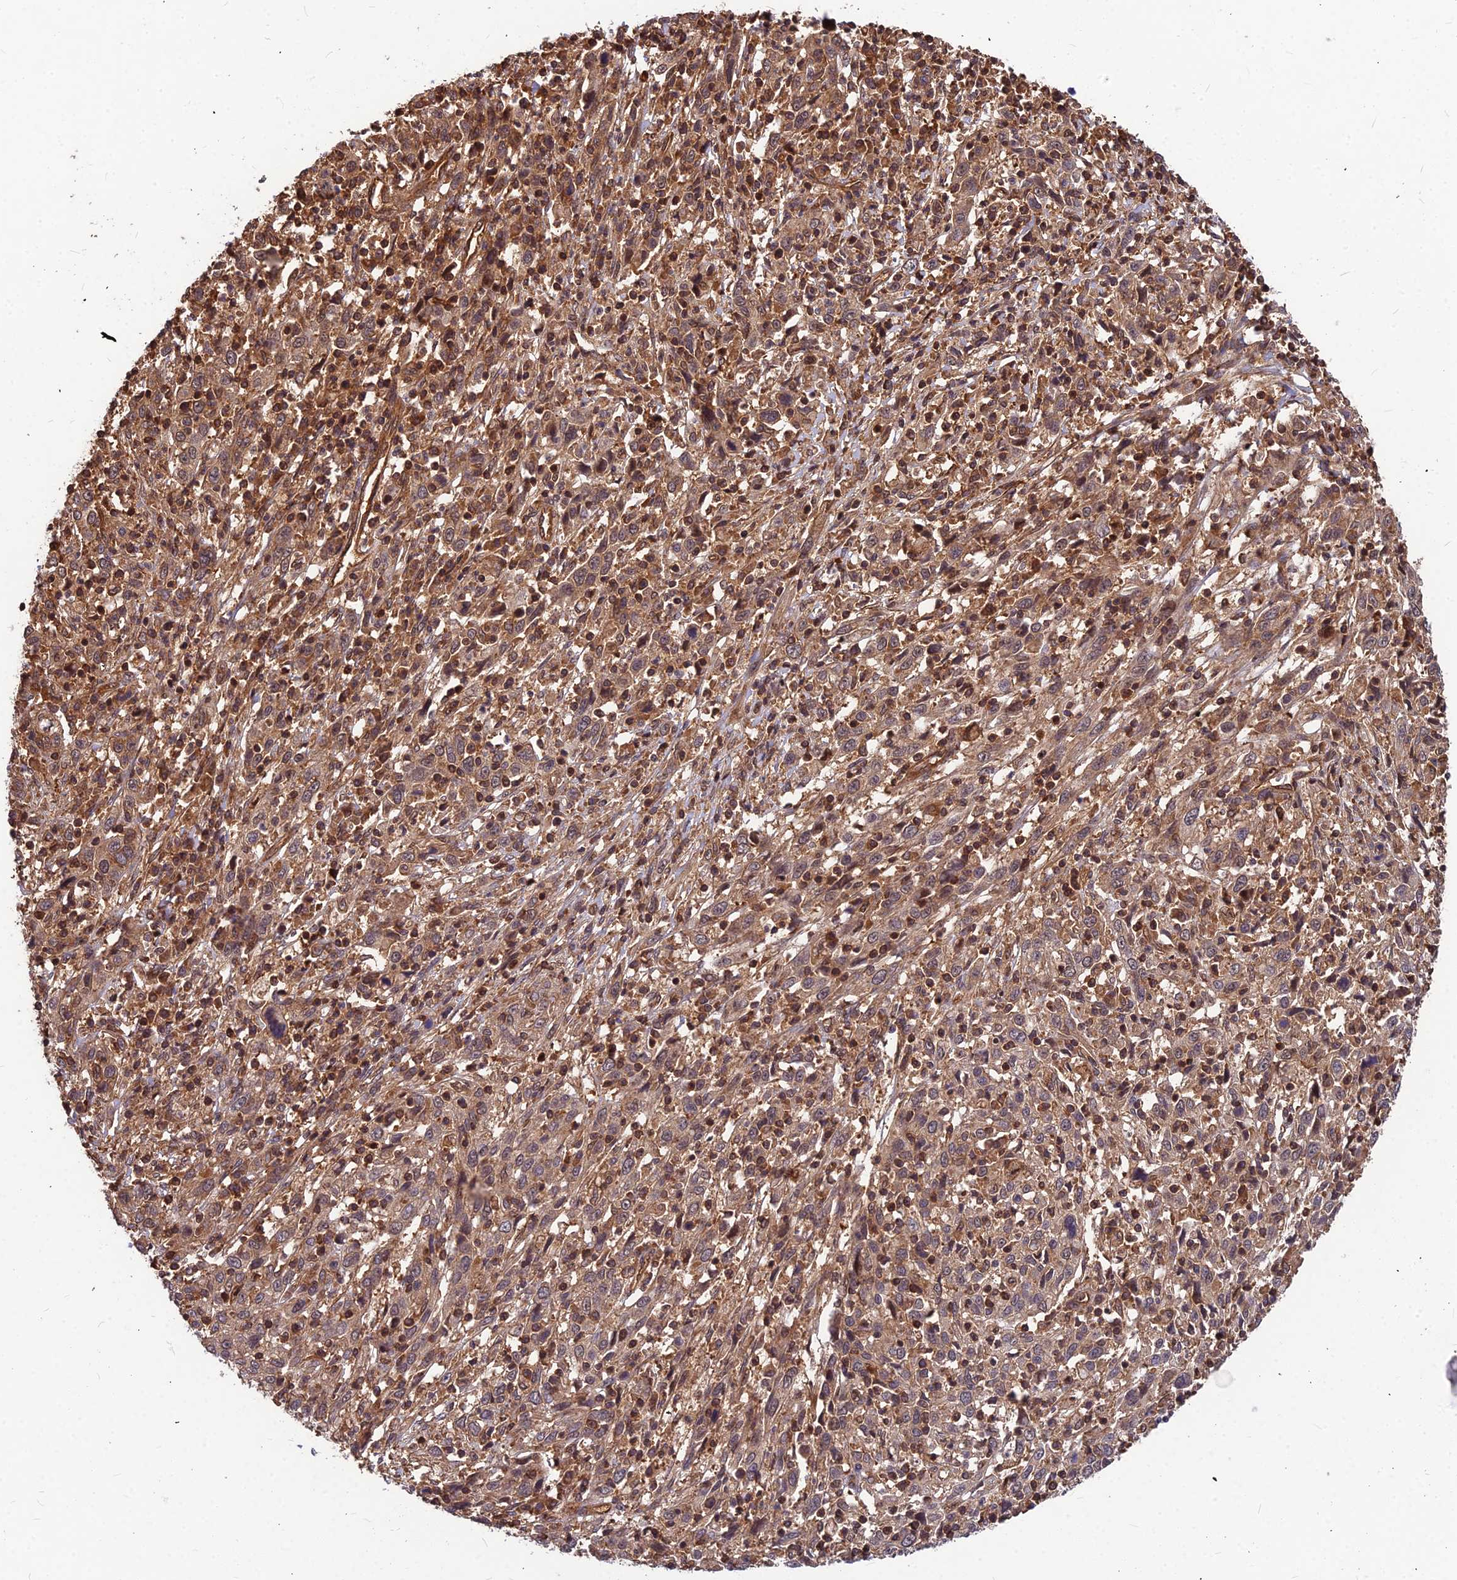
{"staining": {"intensity": "moderate", "quantity": ">75%", "location": "cytoplasmic/membranous"}, "tissue": "cervical cancer", "cell_type": "Tumor cells", "image_type": "cancer", "snomed": [{"axis": "morphology", "description": "Squamous cell carcinoma, NOS"}, {"axis": "topography", "description": "Cervix"}], "caption": "Immunohistochemistry micrograph of neoplastic tissue: squamous cell carcinoma (cervical) stained using immunohistochemistry (IHC) exhibits medium levels of moderate protein expression localized specifically in the cytoplasmic/membranous of tumor cells, appearing as a cytoplasmic/membranous brown color.", "gene": "ZNF467", "patient": {"sex": "female", "age": 46}}